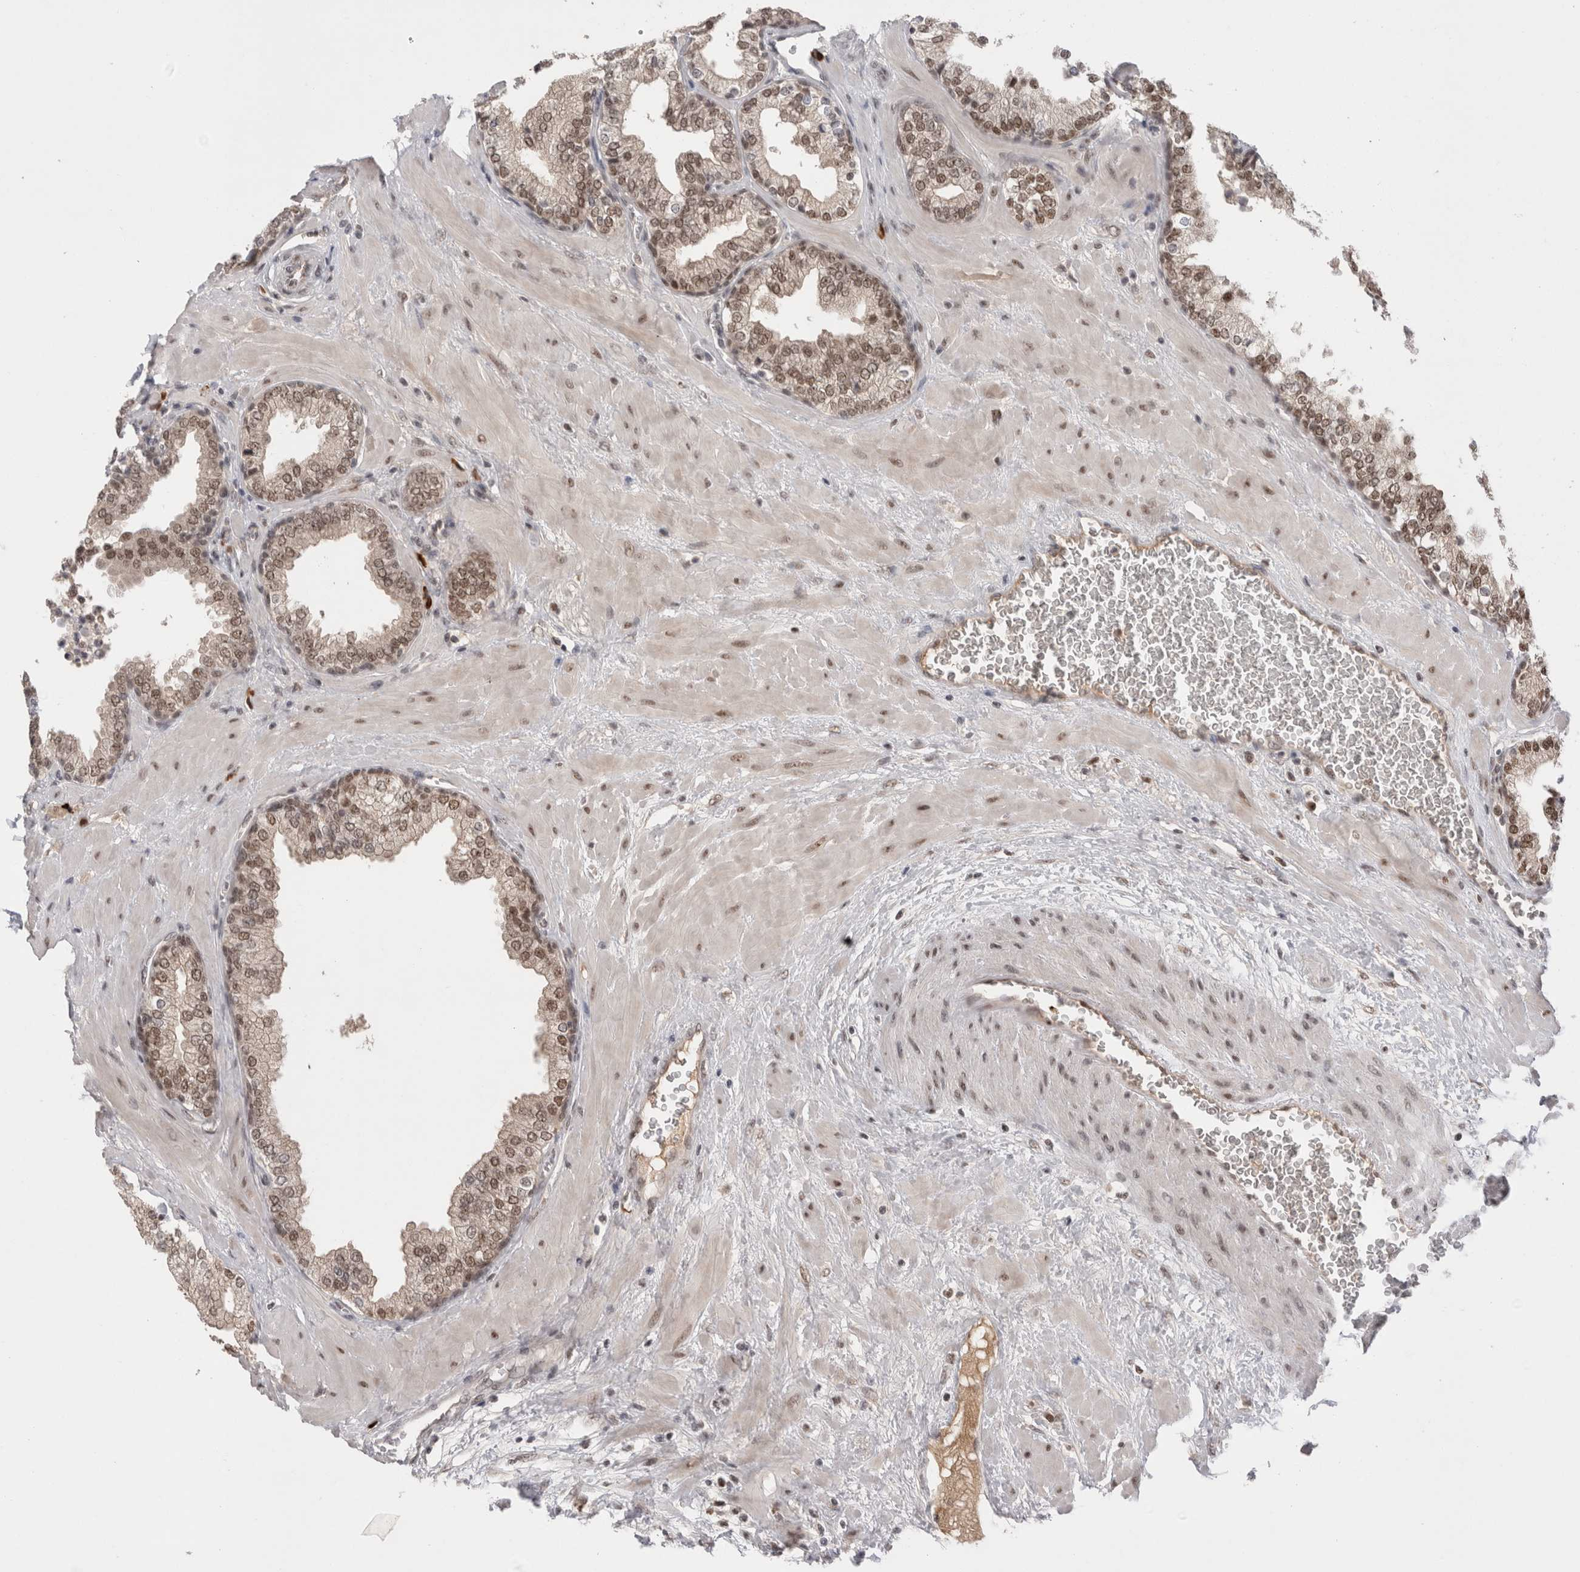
{"staining": {"intensity": "moderate", "quantity": "25%-75%", "location": "nuclear"}, "tissue": "prostate", "cell_type": "Glandular cells", "image_type": "normal", "snomed": [{"axis": "morphology", "description": "Normal tissue, NOS"}, {"axis": "topography", "description": "Prostate"}], "caption": "A brown stain shows moderate nuclear expression of a protein in glandular cells of normal prostate.", "gene": "ZNF24", "patient": {"sex": "male", "age": 51}}